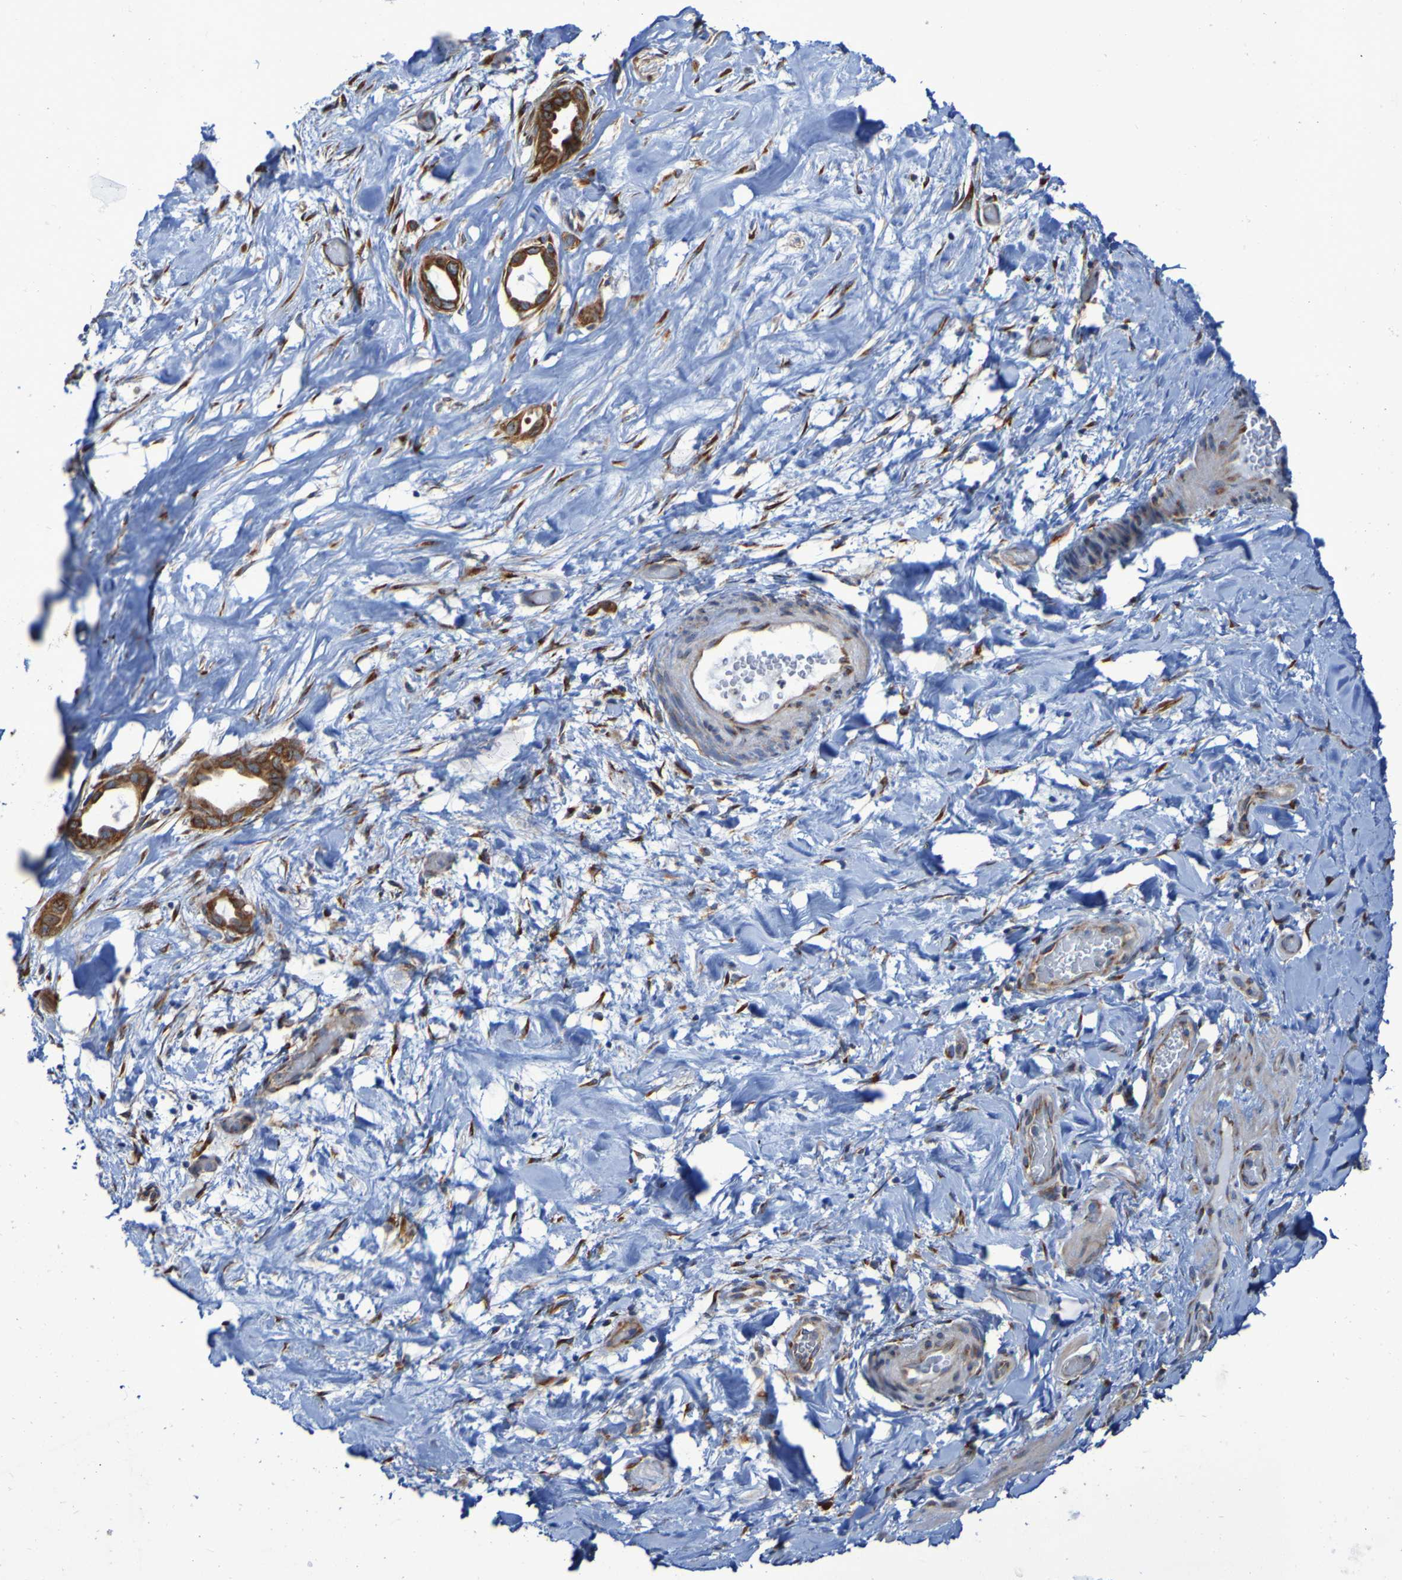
{"staining": {"intensity": "strong", "quantity": ">75%", "location": "cytoplasmic/membranous"}, "tissue": "liver cancer", "cell_type": "Tumor cells", "image_type": "cancer", "snomed": [{"axis": "morphology", "description": "Cholangiocarcinoma"}, {"axis": "topography", "description": "Liver"}], "caption": "Immunohistochemical staining of liver cancer (cholangiocarcinoma) displays strong cytoplasmic/membranous protein positivity in about >75% of tumor cells.", "gene": "FKBP3", "patient": {"sex": "female", "age": 65}}